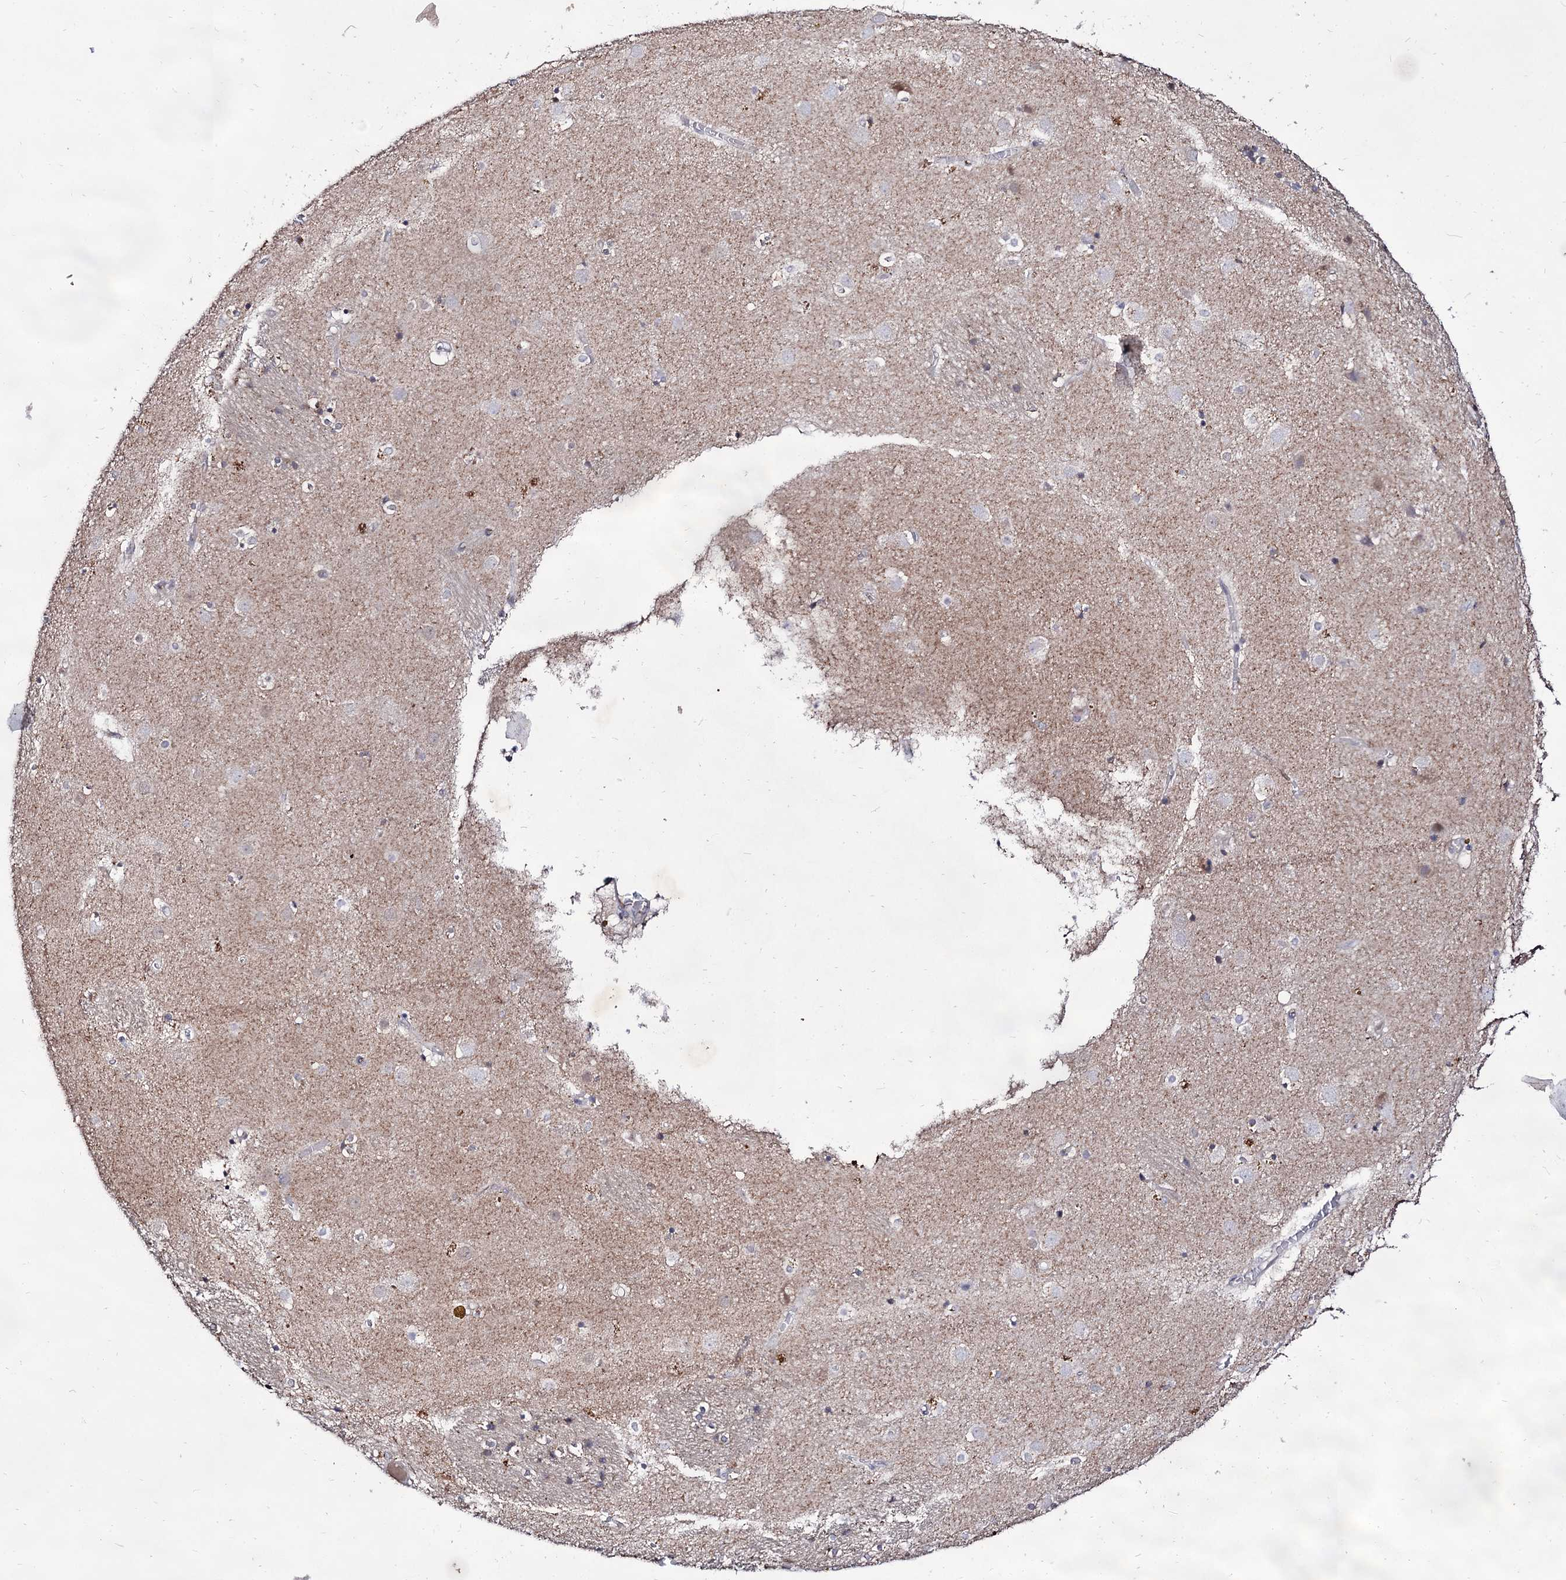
{"staining": {"intensity": "negative", "quantity": "none", "location": "none"}, "tissue": "caudate", "cell_type": "Glial cells", "image_type": "normal", "snomed": [{"axis": "morphology", "description": "Normal tissue, NOS"}, {"axis": "topography", "description": "Lateral ventricle wall"}], "caption": "Immunohistochemical staining of normal human caudate displays no significant expression in glial cells. The staining was performed using DAB to visualize the protein expression in brown, while the nuclei were stained in blue with hematoxylin (Magnification: 20x).", "gene": "ARFIP2", "patient": {"sex": "male", "age": 70}}